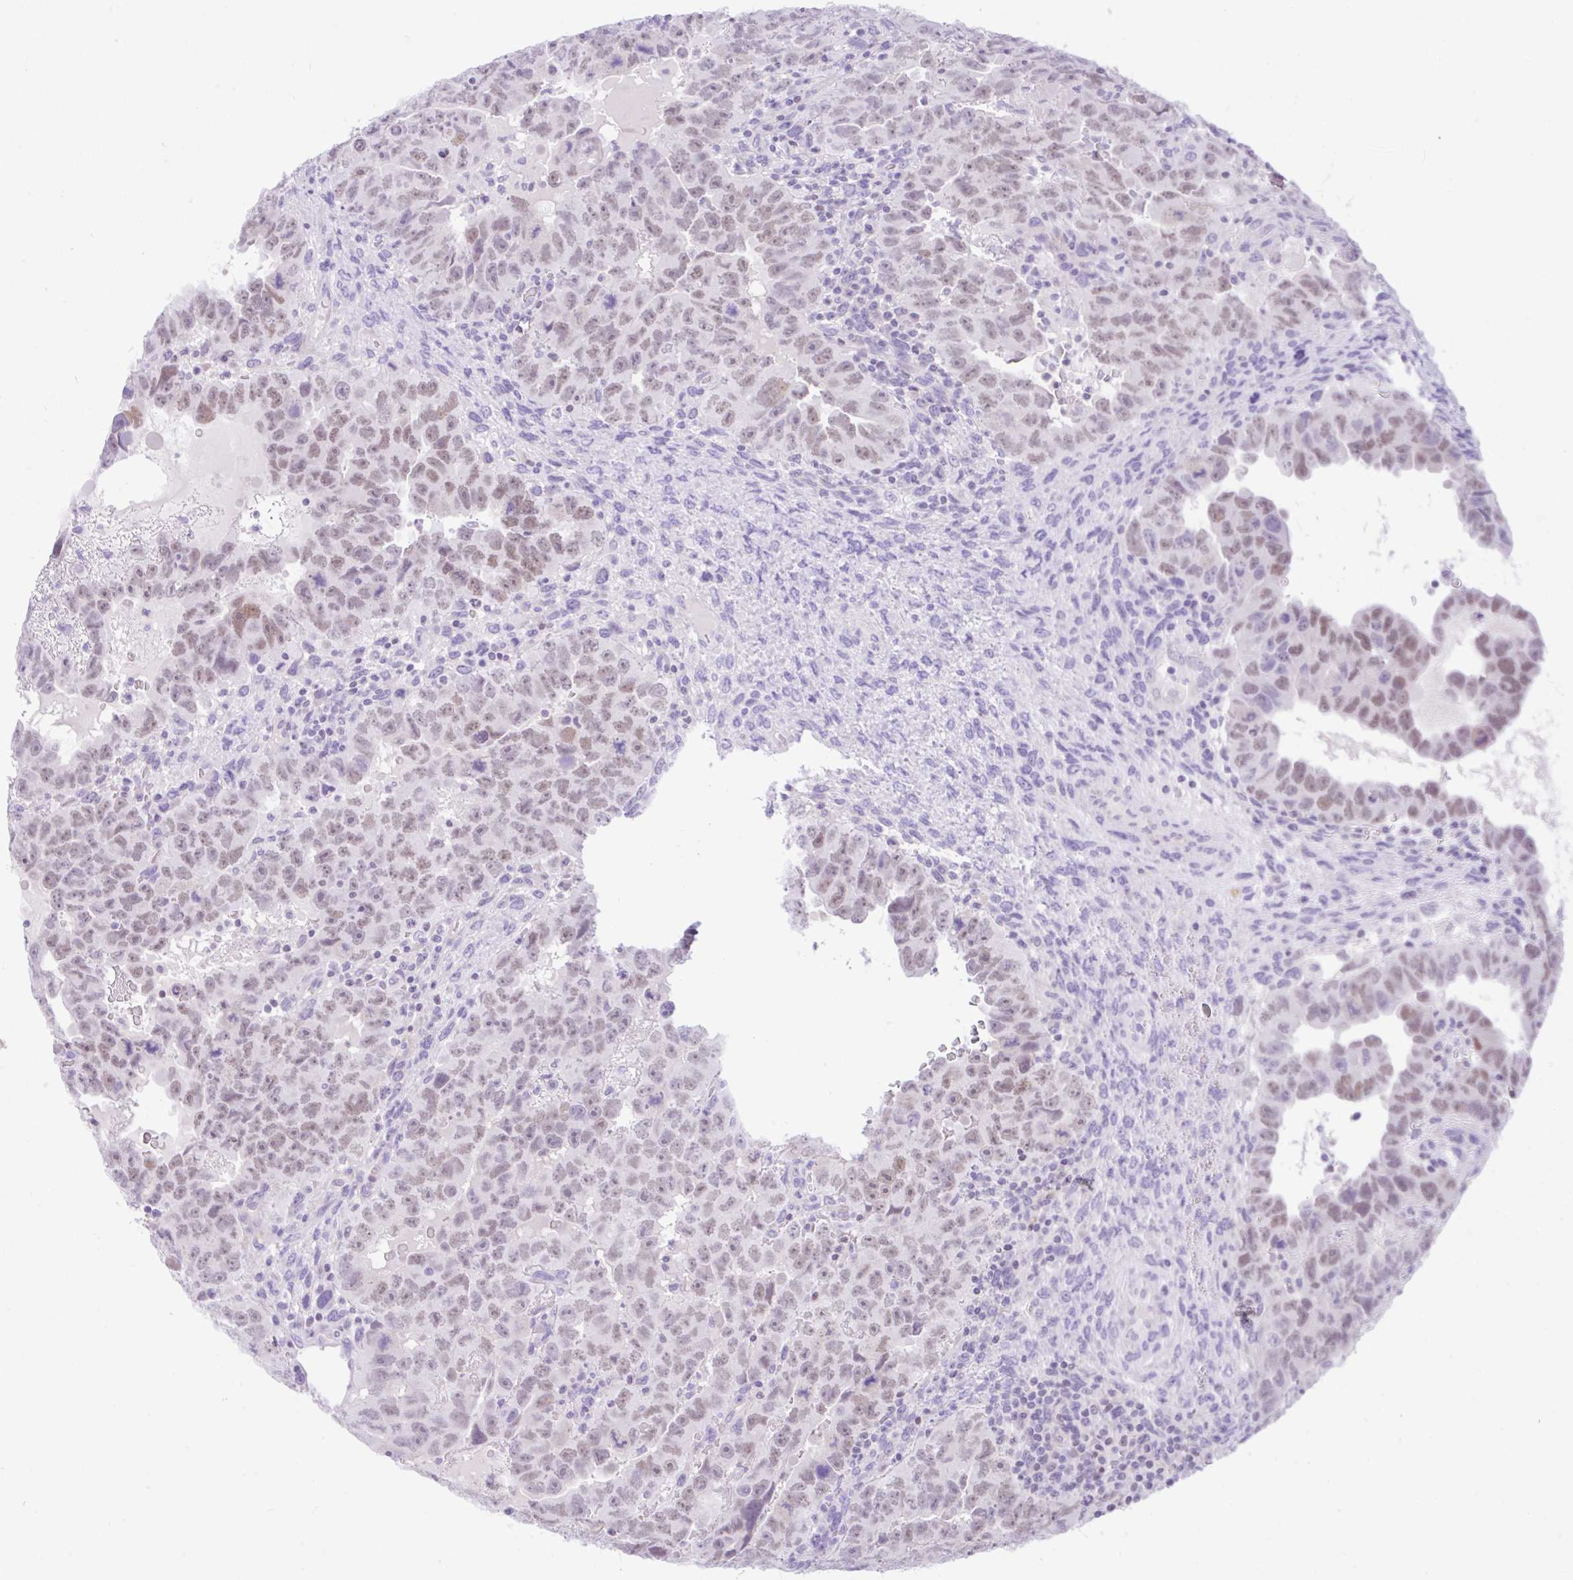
{"staining": {"intensity": "weak", "quantity": ">75%", "location": "nuclear"}, "tissue": "testis cancer", "cell_type": "Tumor cells", "image_type": "cancer", "snomed": [{"axis": "morphology", "description": "Carcinoma, Embryonal, NOS"}, {"axis": "topography", "description": "Testis"}], "caption": "Immunohistochemical staining of embryonal carcinoma (testis) shows low levels of weak nuclear staining in about >75% of tumor cells.", "gene": "ZNF101", "patient": {"sex": "male", "age": 24}}